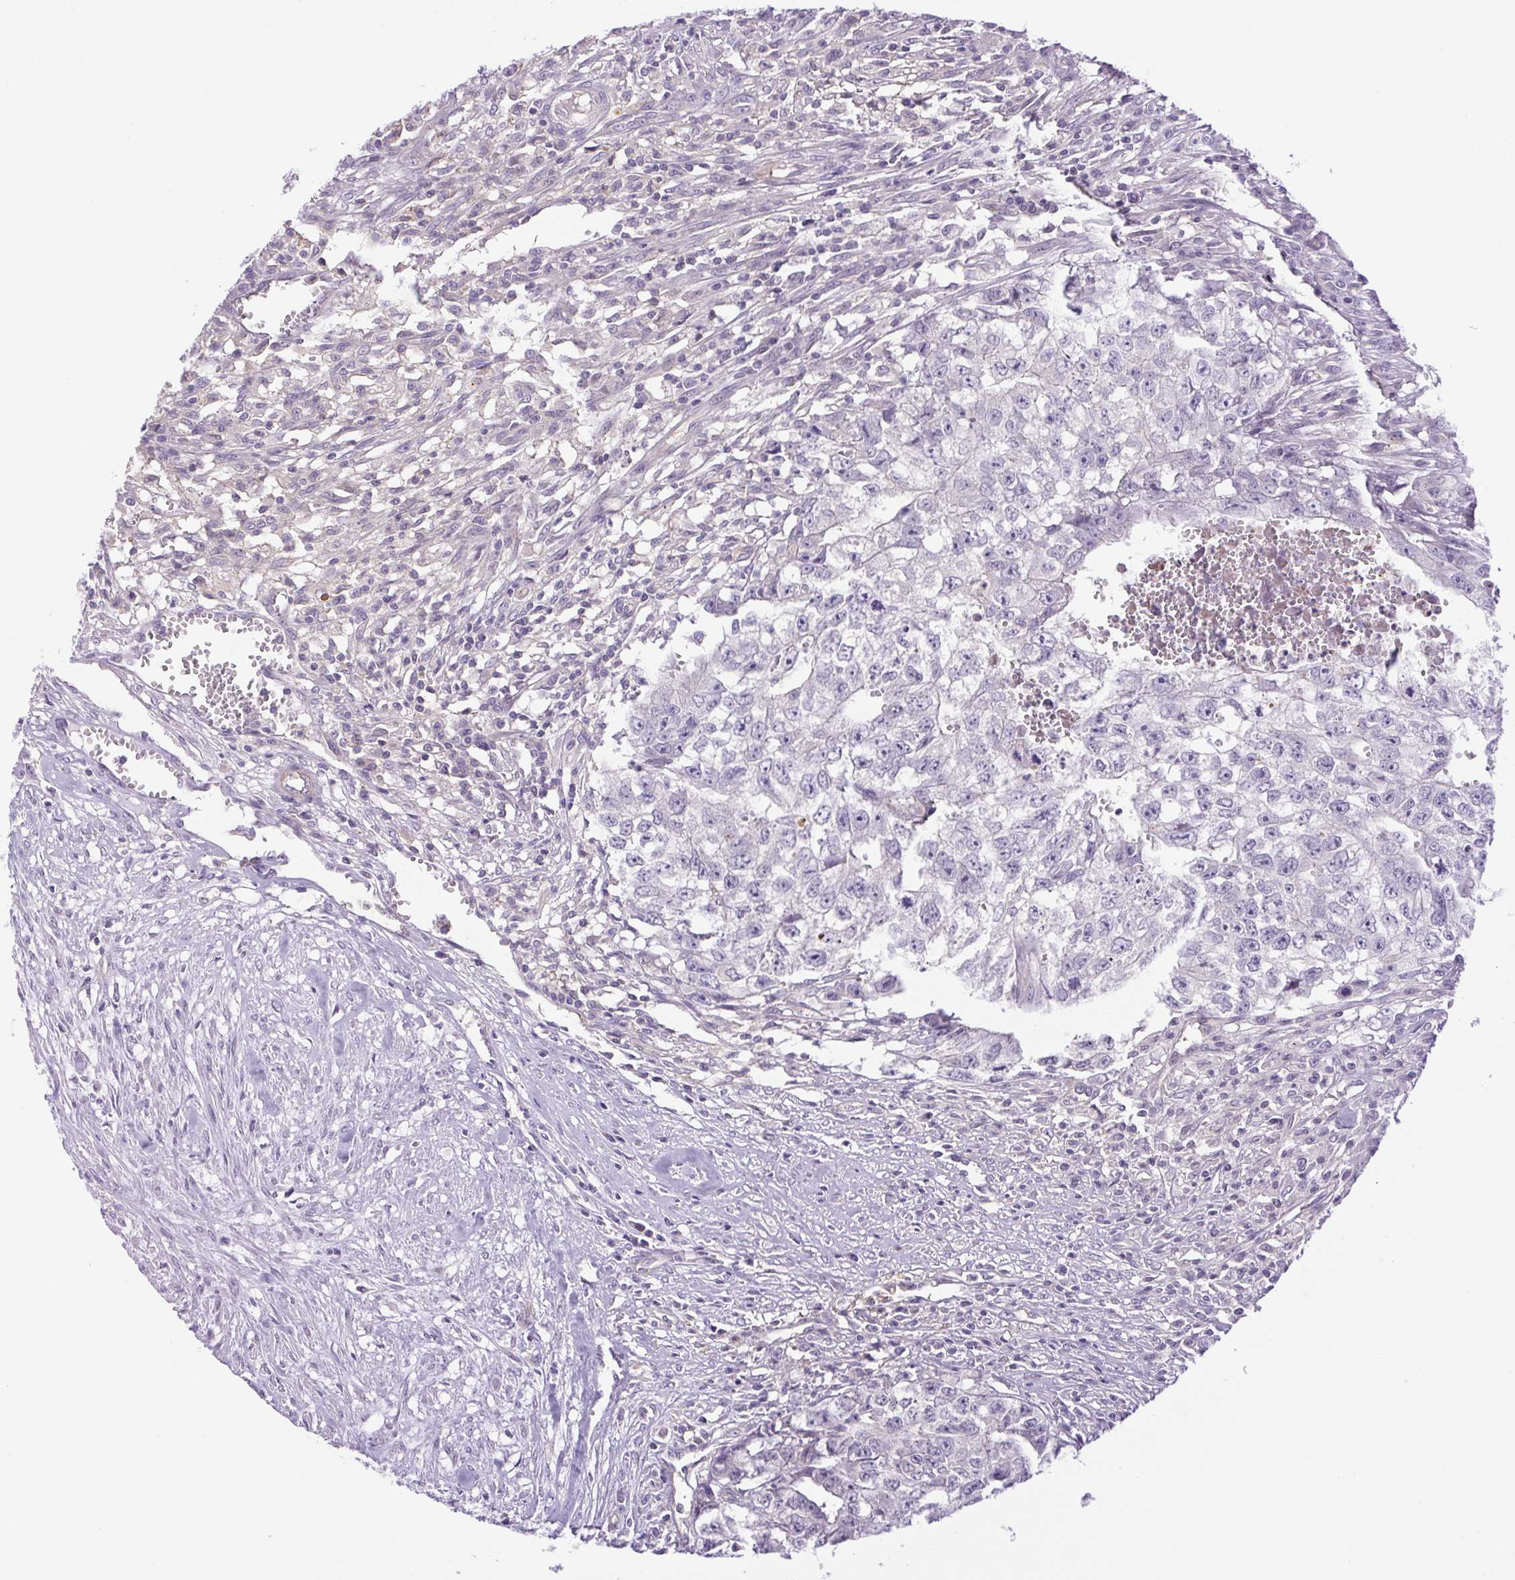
{"staining": {"intensity": "negative", "quantity": "none", "location": "none"}, "tissue": "testis cancer", "cell_type": "Tumor cells", "image_type": "cancer", "snomed": [{"axis": "morphology", "description": "Carcinoma, Embryonal, NOS"}, {"axis": "morphology", "description": "Teratoma, malignant, NOS"}, {"axis": "topography", "description": "Testis"}], "caption": "Immunohistochemistry photomicrograph of human embryonal carcinoma (testis) stained for a protein (brown), which shows no expression in tumor cells.", "gene": "FAM177B", "patient": {"sex": "male", "age": 24}}